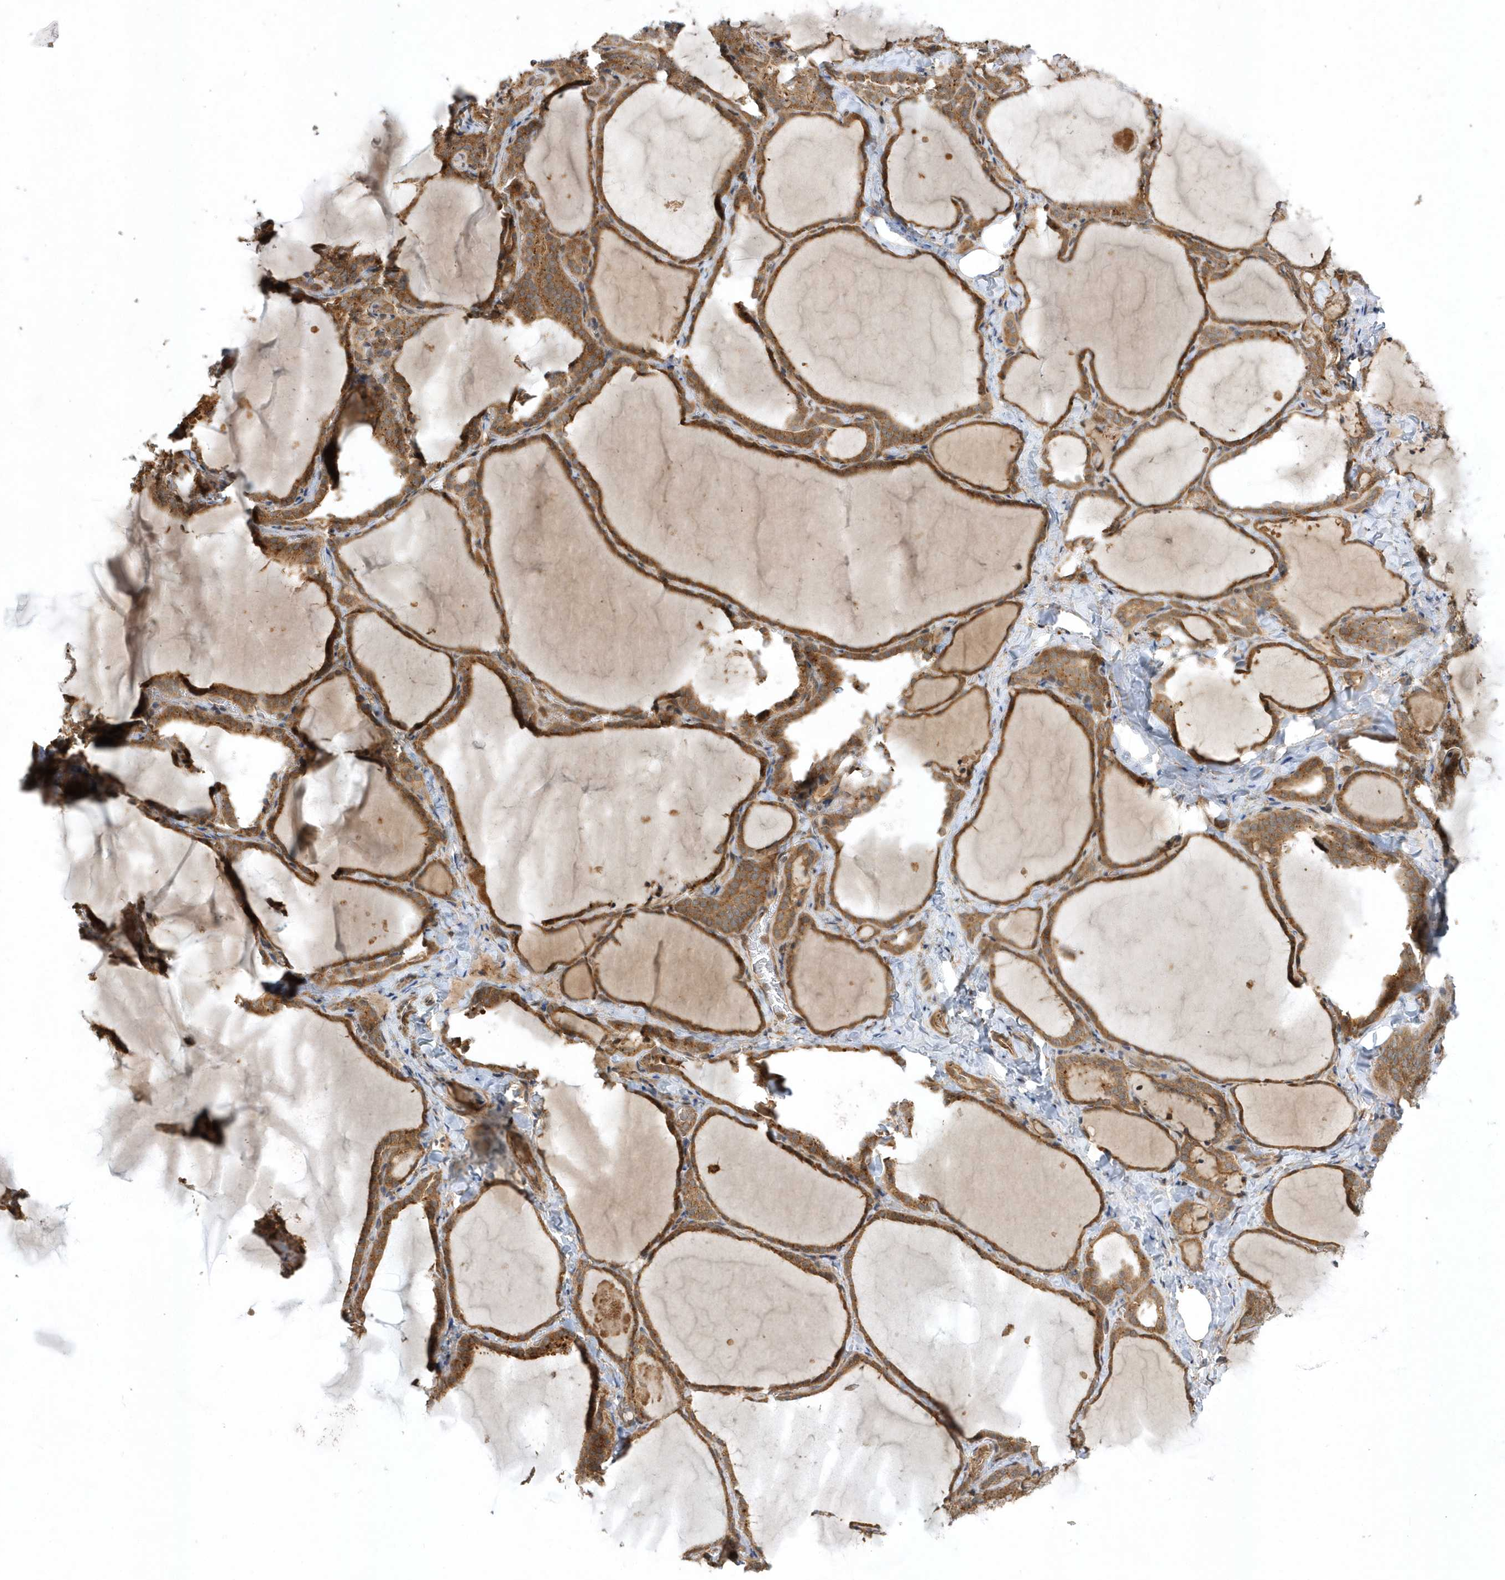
{"staining": {"intensity": "moderate", "quantity": ">75%", "location": "cytoplasmic/membranous"}, "tissue": "thyroid gland", "cell_type": "Glandular cells", "image_type": "normal", "snomed": [{"axis": "morphology", "description": "Normal tissue, NOS"}, {"axis": "topography", "description": "Thyroid gland"}], "caption": "A brown stain highlights moderate cytoplasmic/membranous positivity of a protein in glandular cells of benign human thyroid gland. The staining was performed using DAB to visualize the protein expression in brown, while the nuclei were stained in blue with hematoxylin (Magnification: 20x).", "gene": "GFM2", "patient": {"sex": "female", "age": 22}}